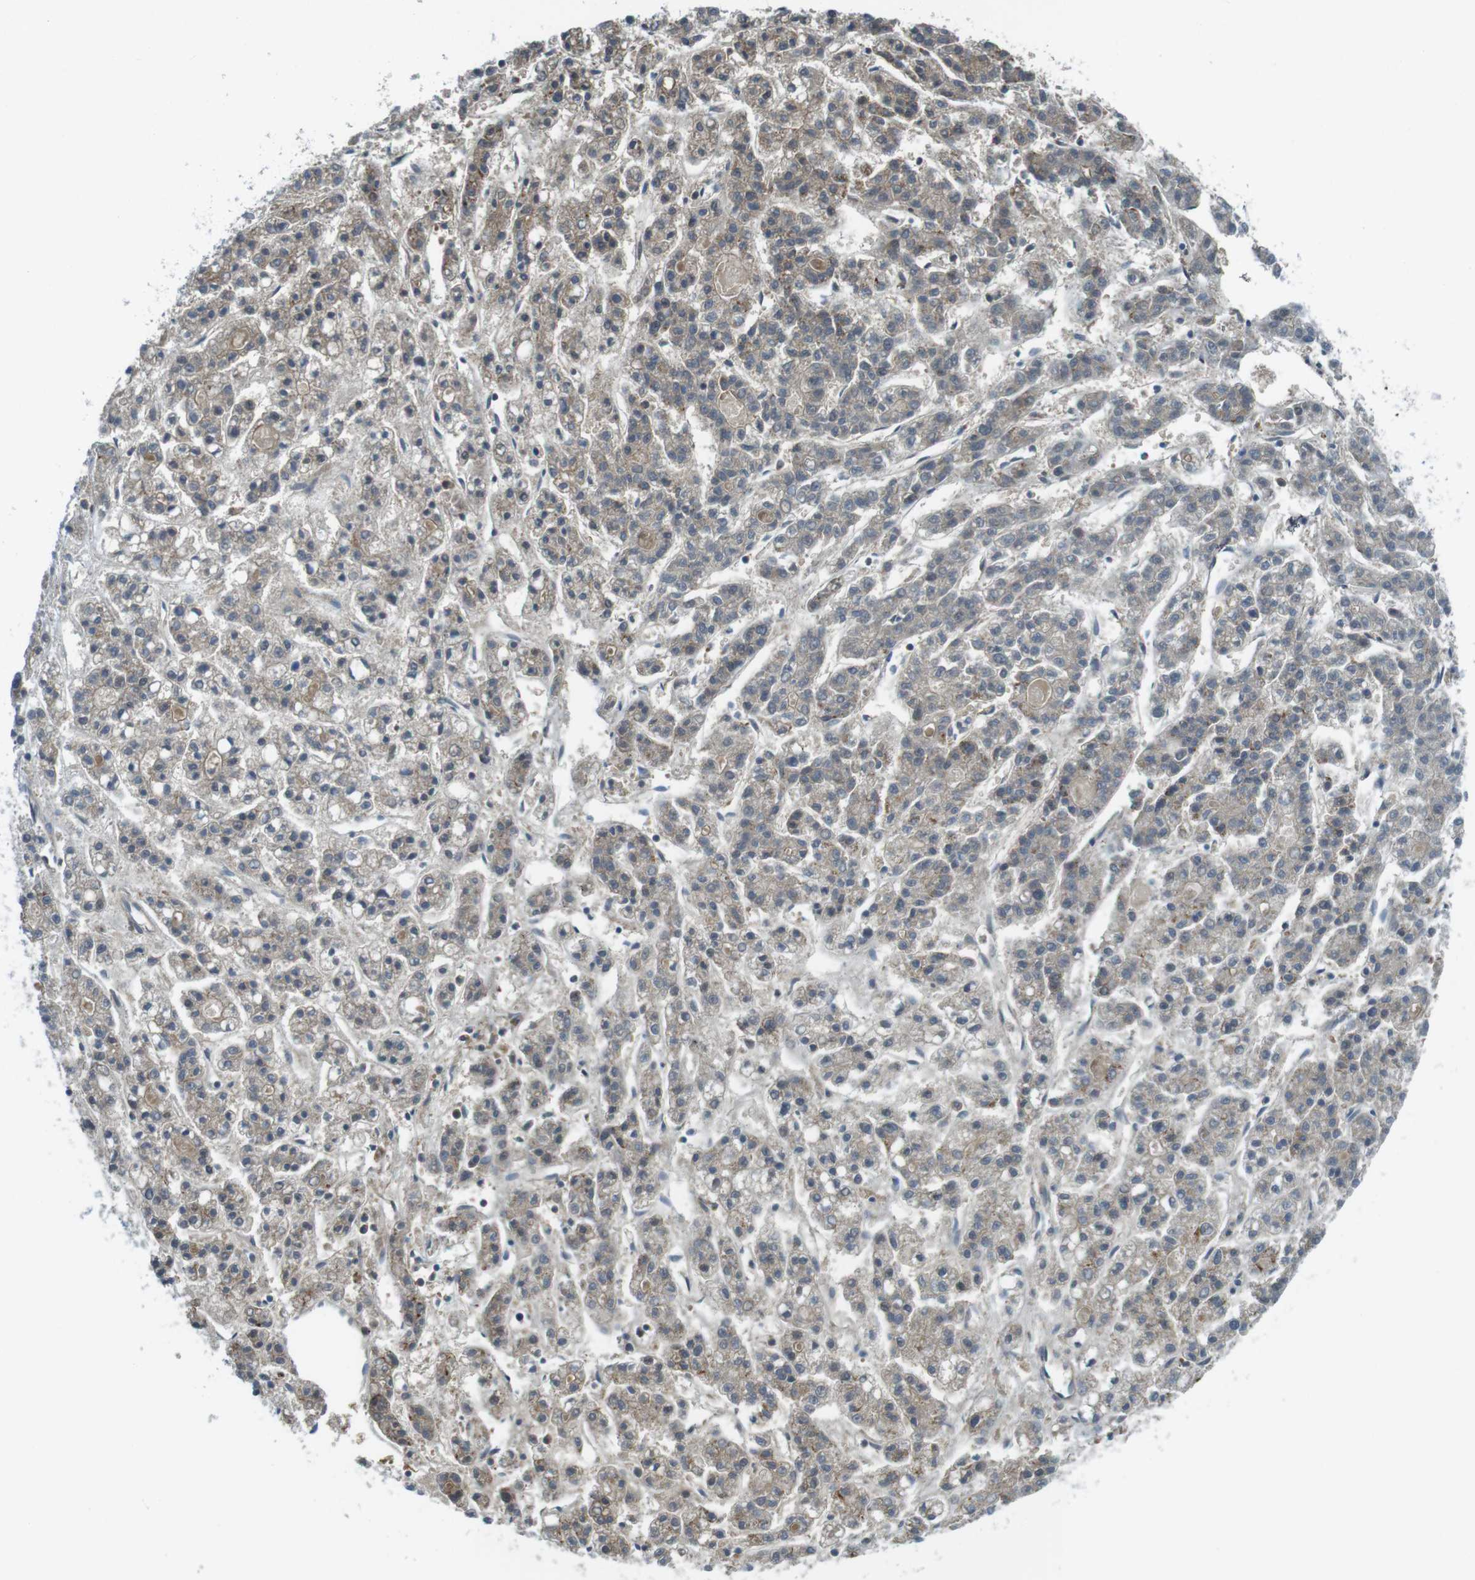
{"staining": {"intensity": "moderate", "quantity": "<25%", "location": "cytoplasmic/membranous"}, "tissue": "liver cancer", "cell_type": "Tumor cells", "image_type": "cancer", "snomed": [{"axis": "morphology", "description": "Carcinoma, Hepatocellular, NOS"}, {"axis": "topography", "description": "Liver"}], "caption": "Immunohistochemistry (IHC) (DAB (3,3'-diaminobenzidine)) staining of liver cancer reveals moderate cytoplasmic/membranous protein positivity in about <25% of tumor cells. (brown staining indicates protein expression, while blue staining denotes nuclei).", "gene": "LRRC3B", "patient": {"sex": "male", "age": 70}}